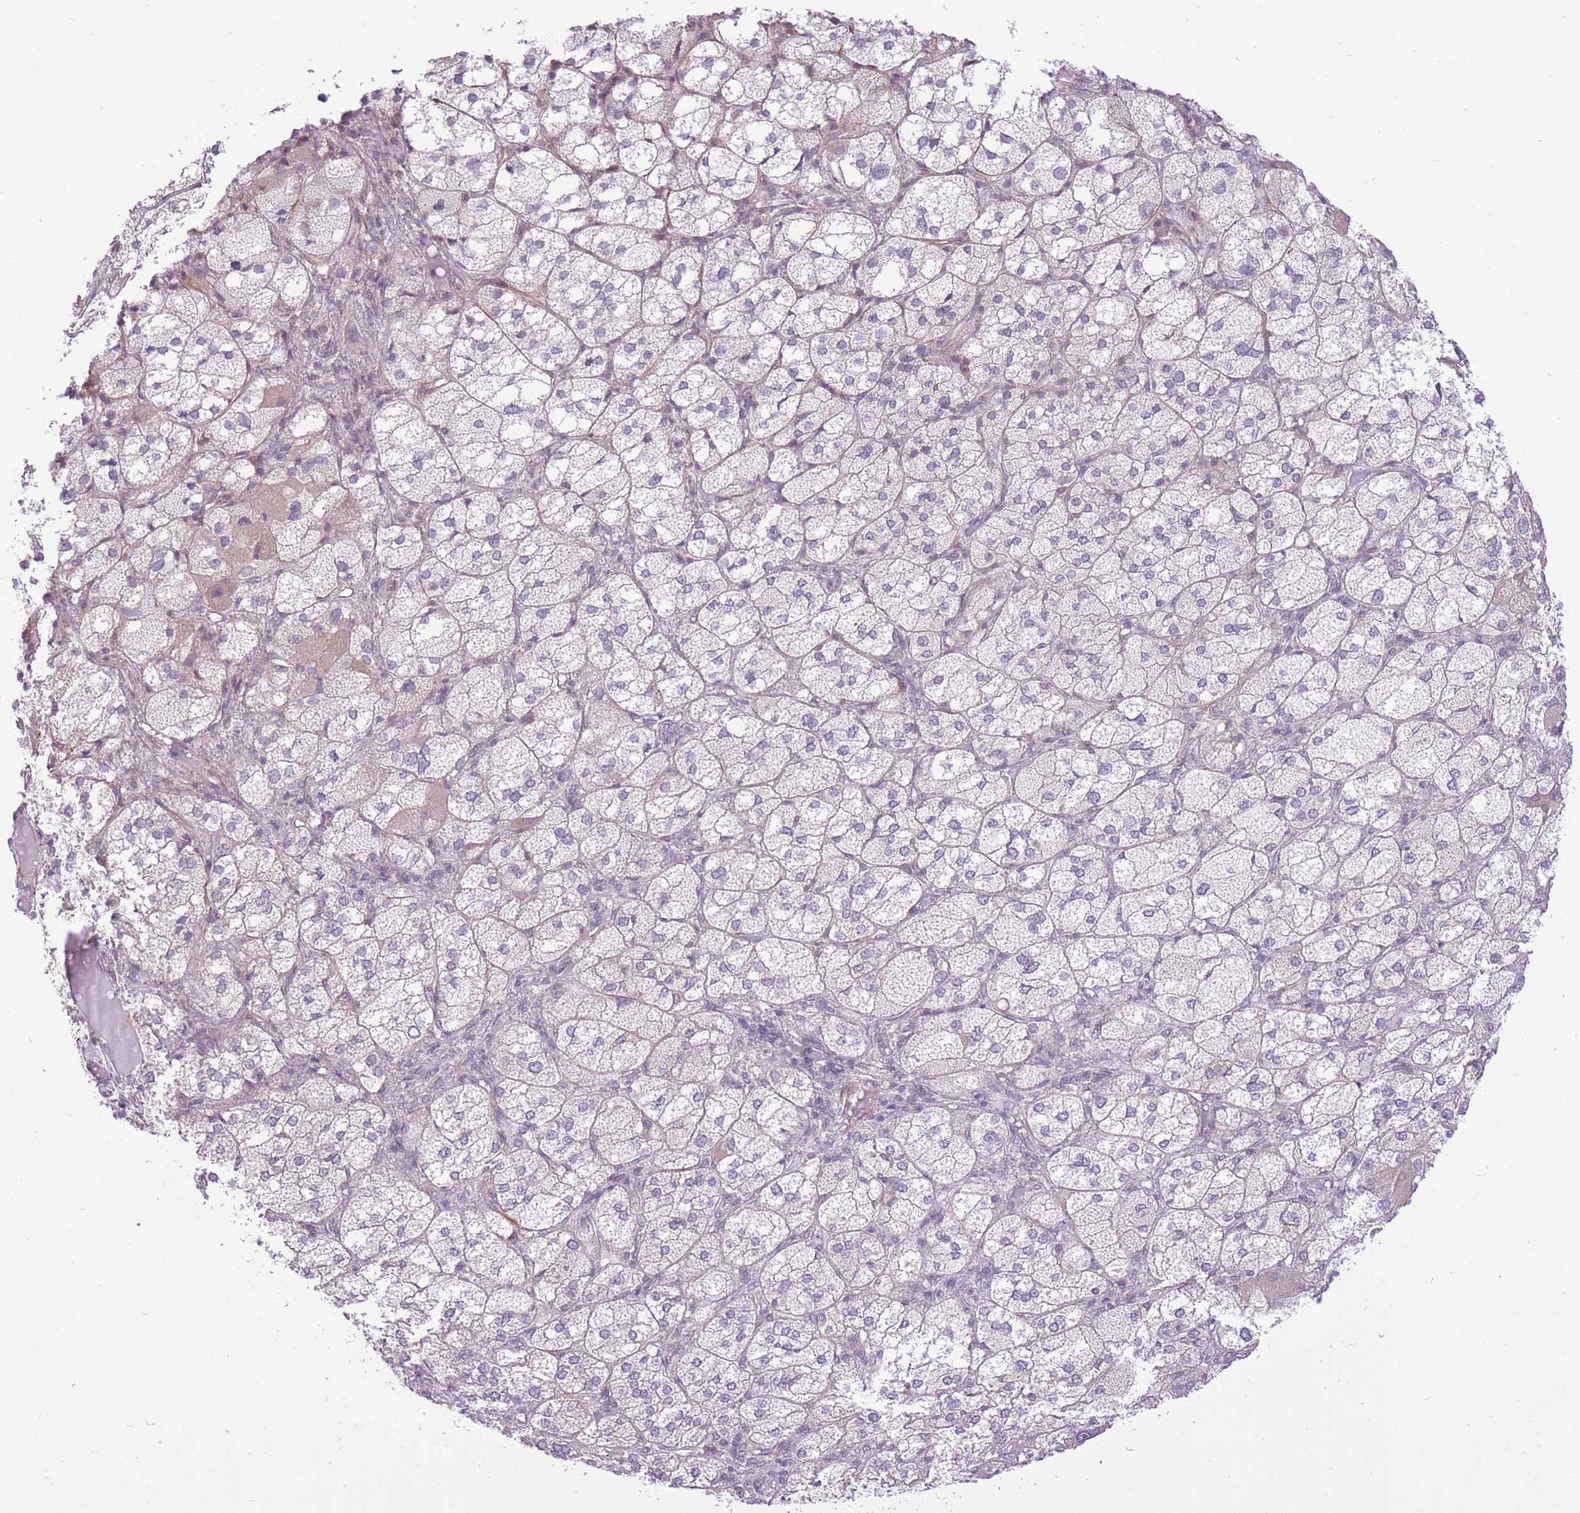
{"staining": {"intensity": "weak", "quantity": "<25%", "location": "cytoplasmic/membranous"}, "tissue": "adrenal gland", "cell_type": "Glandular cells", "image_type": "normal", "snomed": [{"axis": "morphology", "description": "Normal tissue, NOS"}, {"axis": "topography", "description": "Adrenal gland"}], "caption": "DAB immunohistochemical staining of normal human adrenal gland displays no significant expression in glandular cells.", "gene": "ELL", "patient": {"sex": "female", "age": 61}}